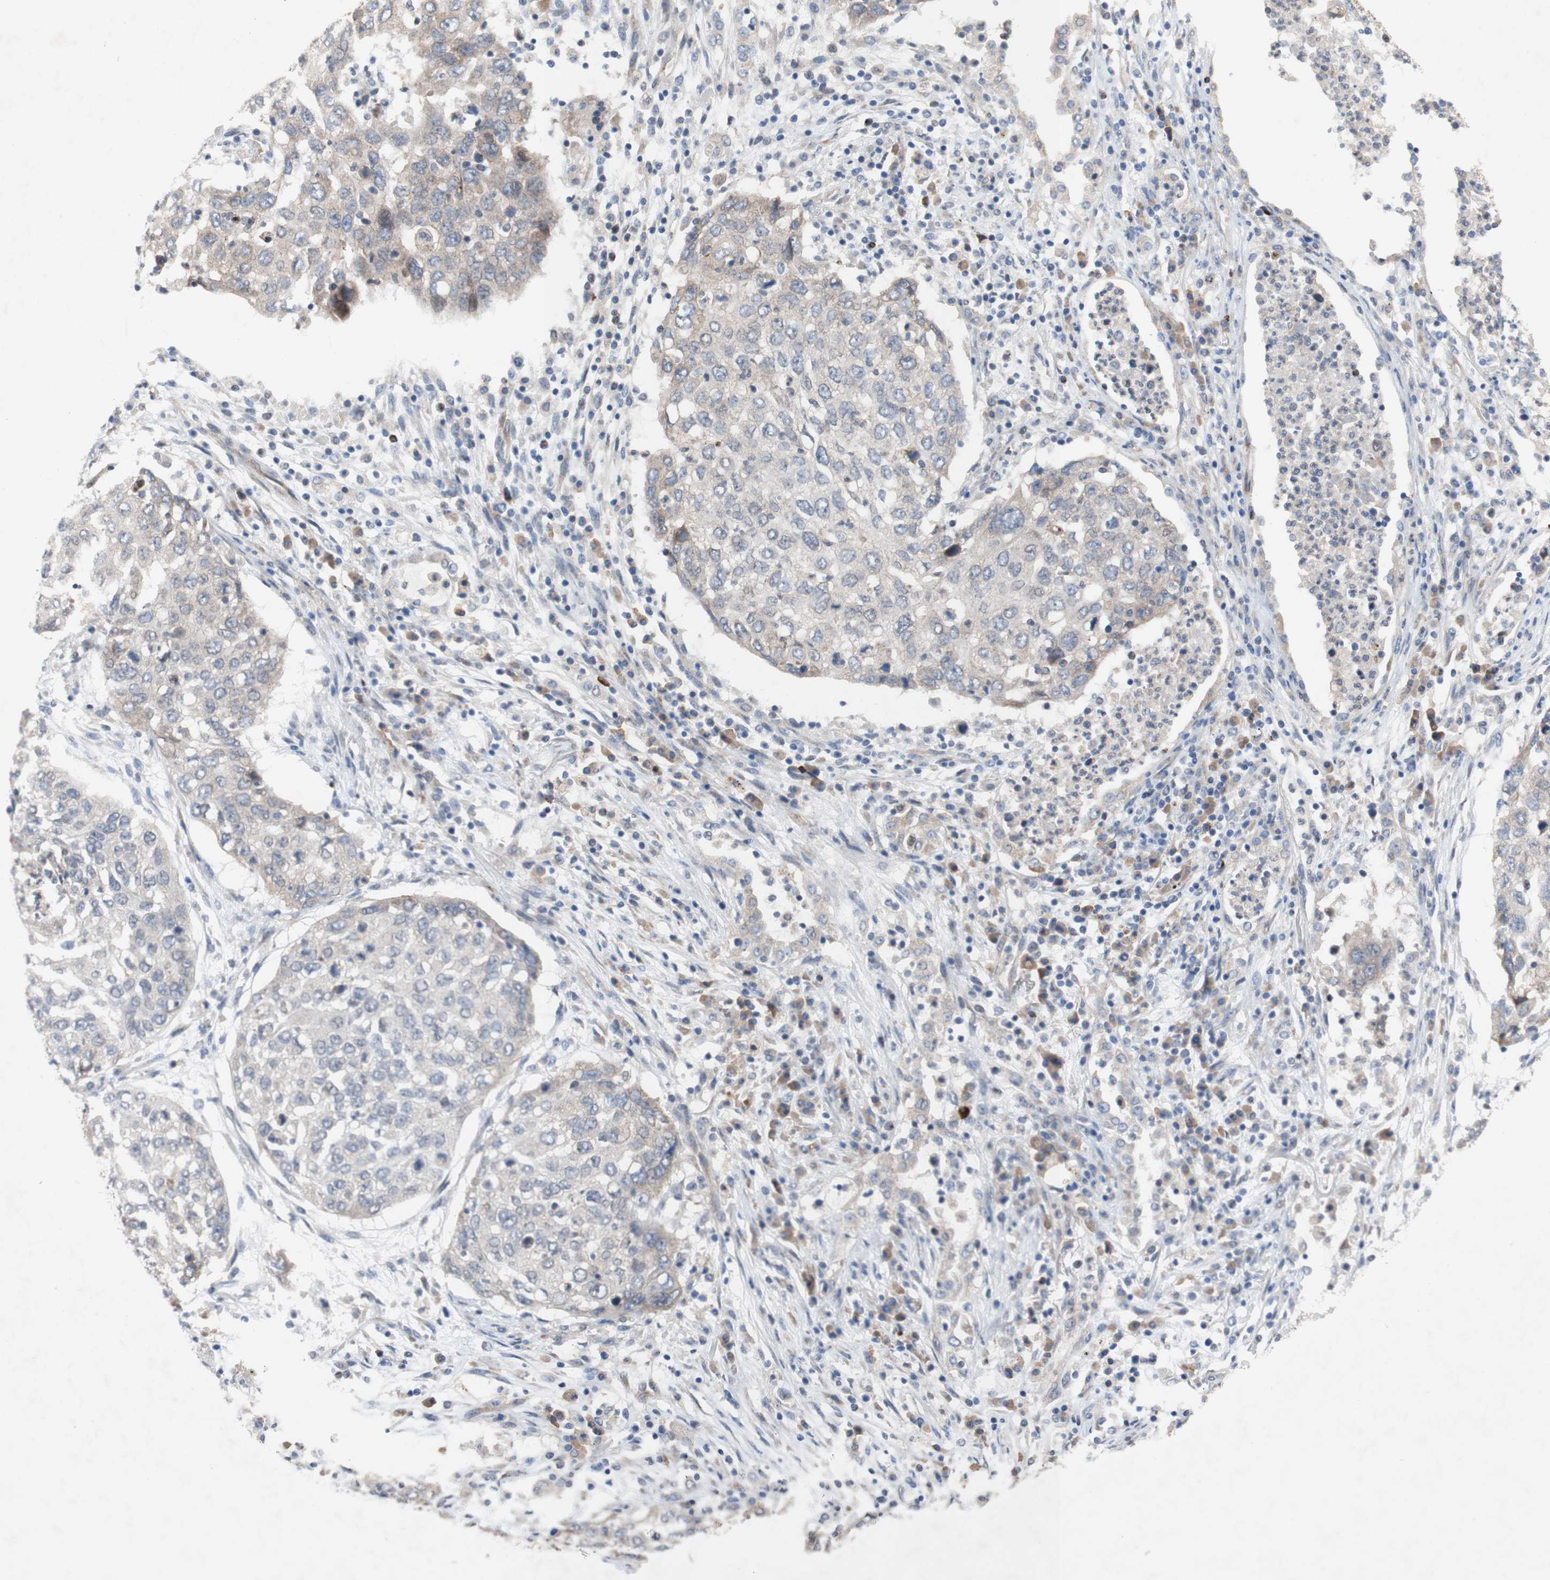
{"staining": {"intensity": "weak", "quantity": ">75%", "location": "cytoplasmic/membranous"}, "tissue": "lung cancer", "cell_type": "Tumor cells", "image_type": "cancer", "snomed": [{"axis": "morphology", "description": "Squamous cell carcinoma, NOS"}, {"axis": "topography", "description": "Lung"}], "caption": "Protein analysis of lung cancer tissue displays weak cytoplasmic/membranous staining in approximately >75% of tumor cells. Using DAB (brown) and hematoxylin (blue) stains, captured at high magnification using brightfield microscopy.", "gene": "PDGFB", "patient": {"sex": "female", "age": 63}}